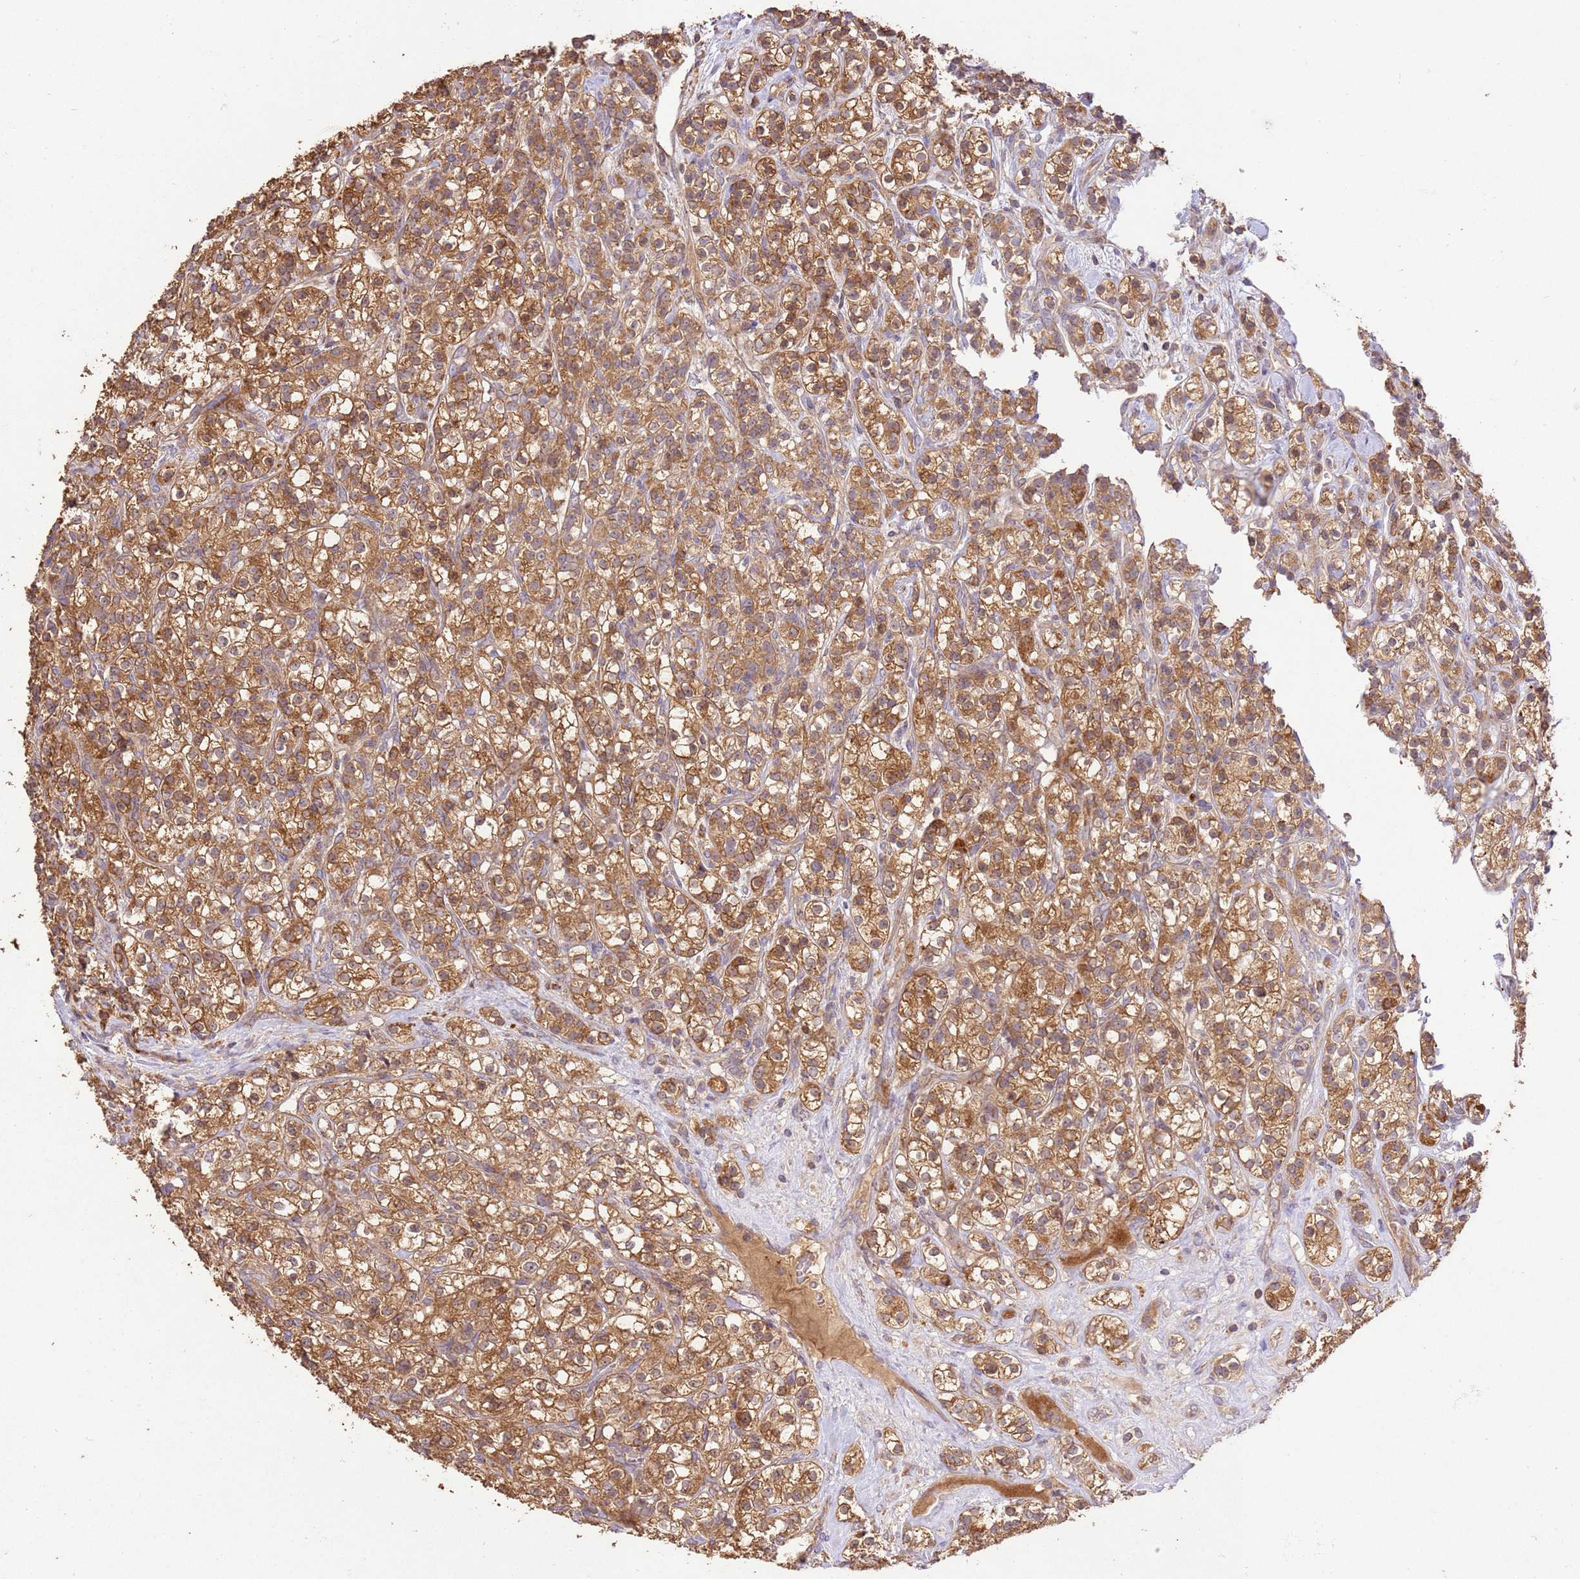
{"staining": {"intensity": "moderate", "quantity": ">75%", "location": "cytoplasmic/membranous"}, "tissue": "renal cancer", "cell_type": "Tumor cells", "image_type": "cancer", "snomed": [{"axis": "morphology", "description": "Adenocarcinoma, NOS"}, {"axis": "topography", "description": "Kidney"}], "caption": "Renal cancer tissue exhibits moderate cytoplasmic/membranous expression in approximately >75% of tumor cells", "gene": "LRRC28", "patient": {"sex": "male", "age": 77}}